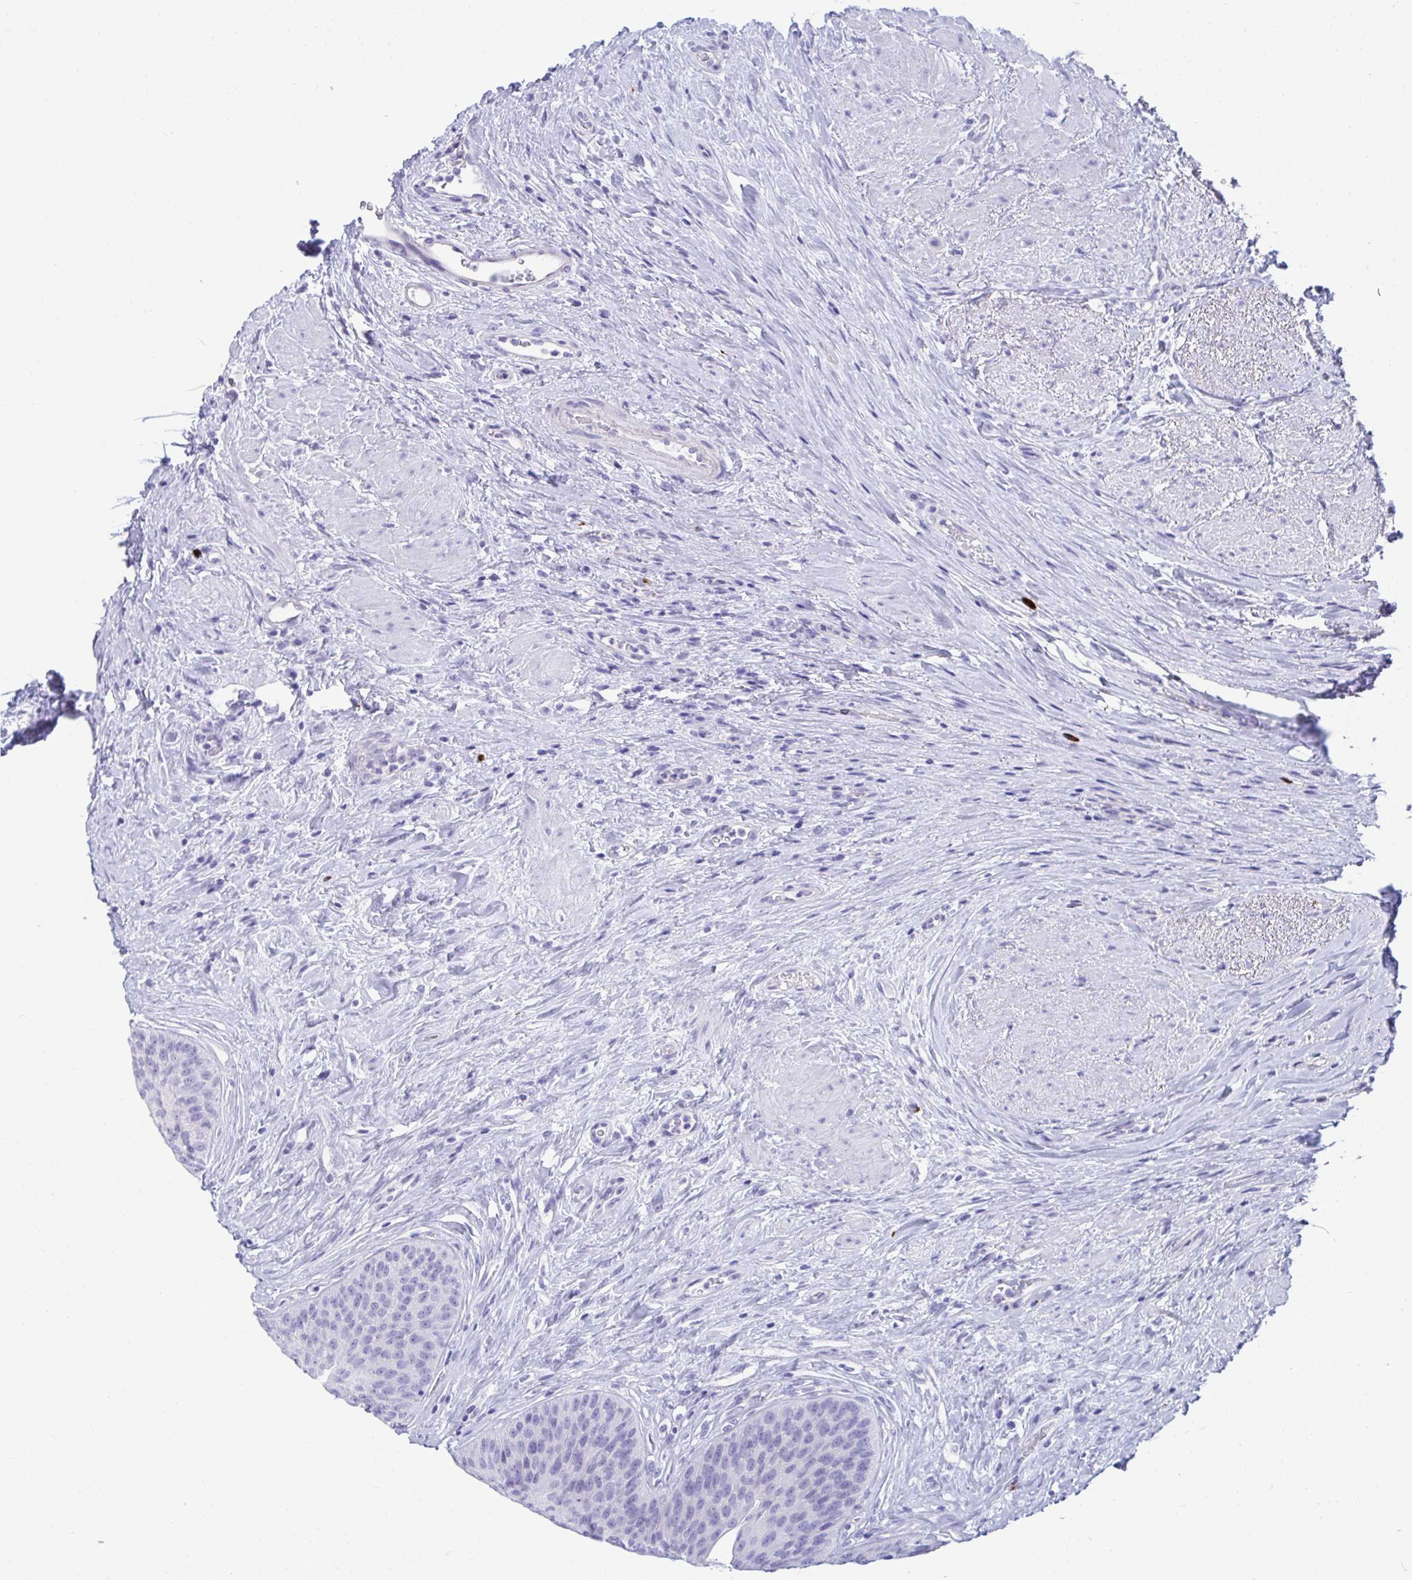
{"staining": {"intensity": "negative", "quantity": "none", "location": "none"}, "tissue": "urinary bladder", "cell_type": "Urothelial cells", "image_type": "normal", "snomed": [{"axis": "morphology", "description": "Normal tissue, NOS"}, {"axis": "topography", "description": "Urinary bladder"}], "caption": "Immunohistochemical staining of benign urinary bladder displays no significant positivity in urothelial cells.", "gene": "SHISA8", "patient": {"sex": "female", "age": 56}}